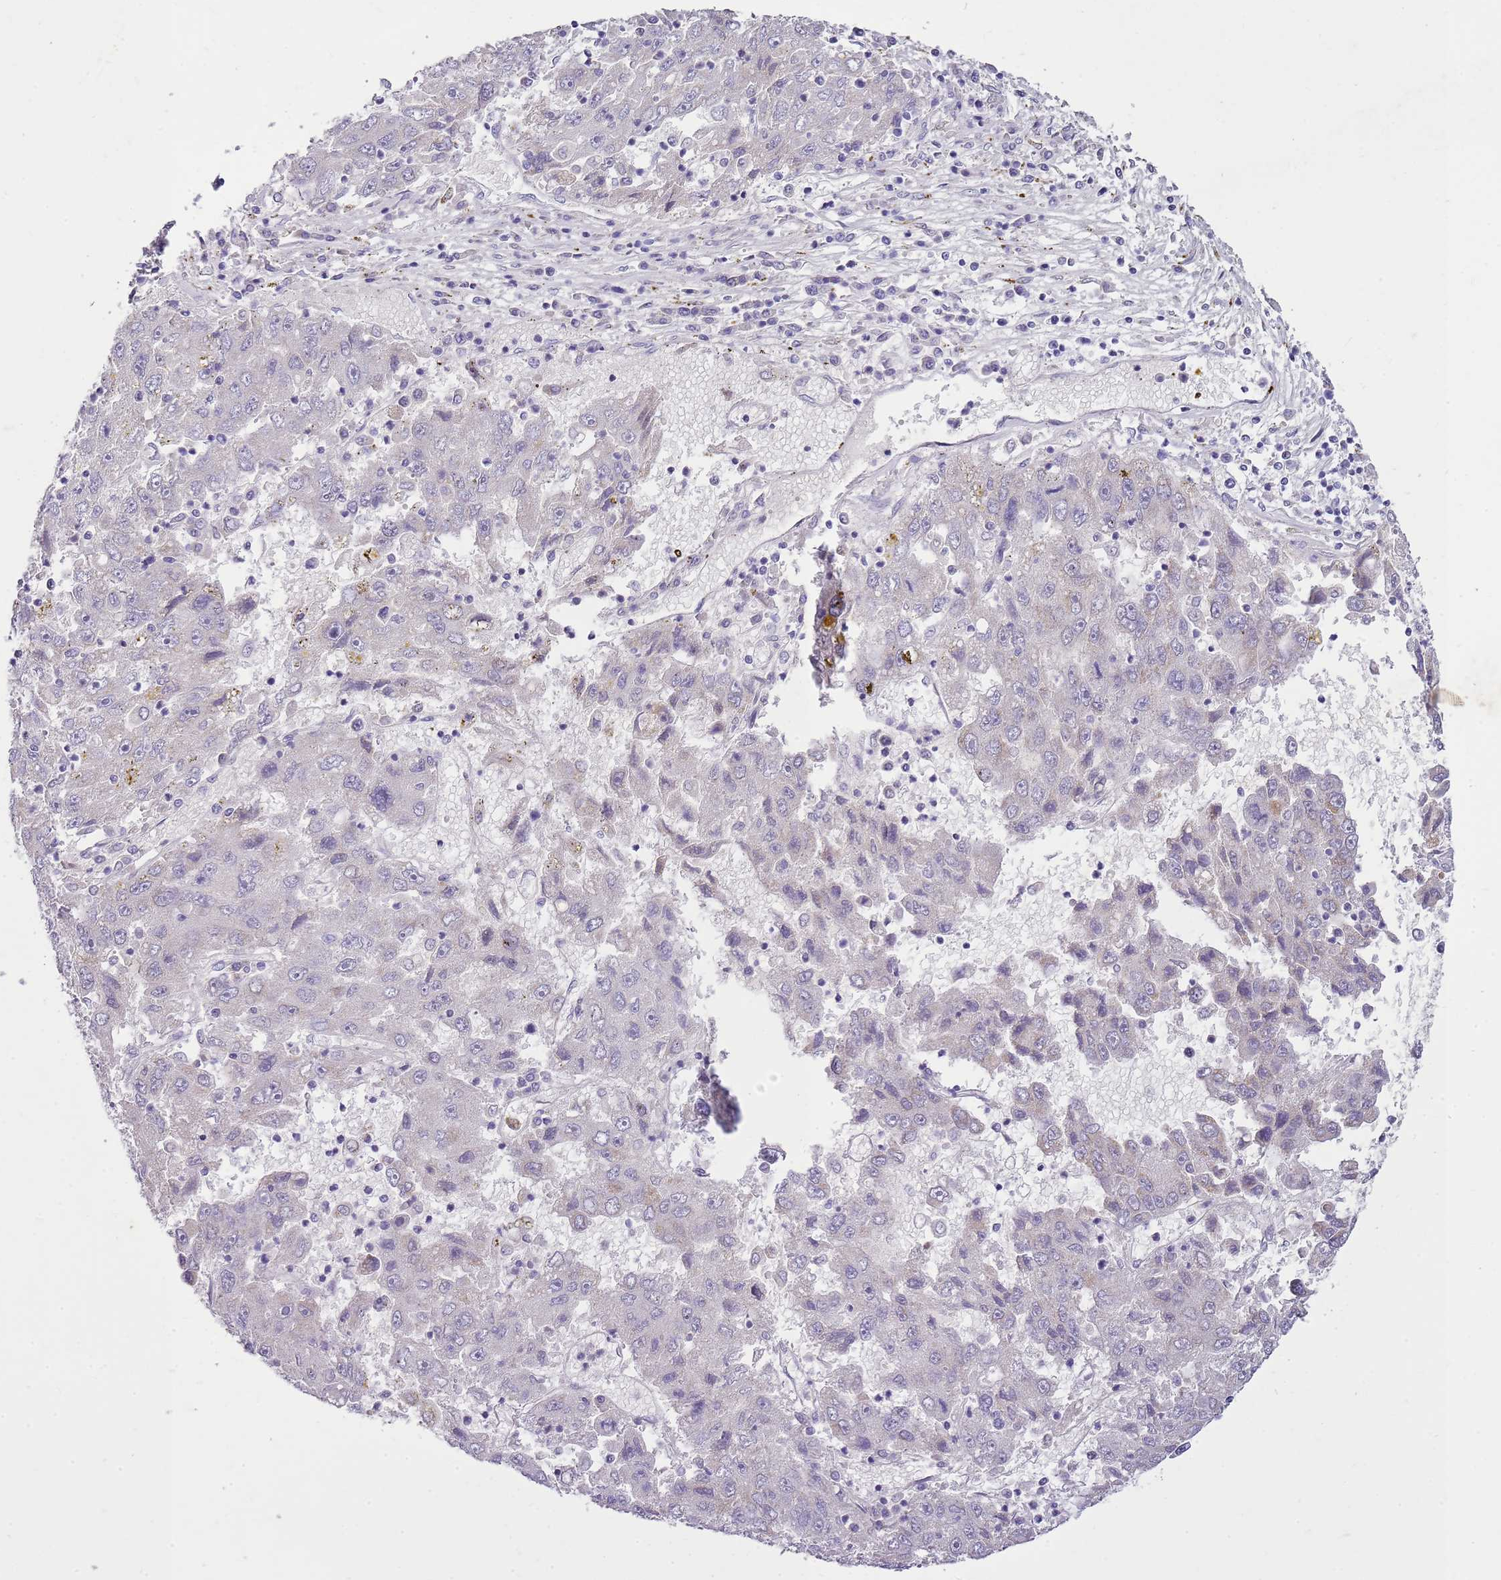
{"staining": {"intensity": "negative", "quantity": "none", "location": "none"}, "tissue": "liver cancer", "cell_type": "Tumor cells", "image_type": "cancer", "snomed": [{"axis": "morphology", "description": "Carcinoma, Hepatocellular, NOS"}, {"axis": "topography", "description": "Liver"}], "caption": "DAB immunohistochemical staining of liver cancer displays no significant staining in tumor cells. (Brightfield microscopy of DAB (3,3'-diaminobenzidine) immunohistochemistry (IHC) at high magnification).", "gene": "FABP2", "patient": {"sex": "male", "age": 49}}